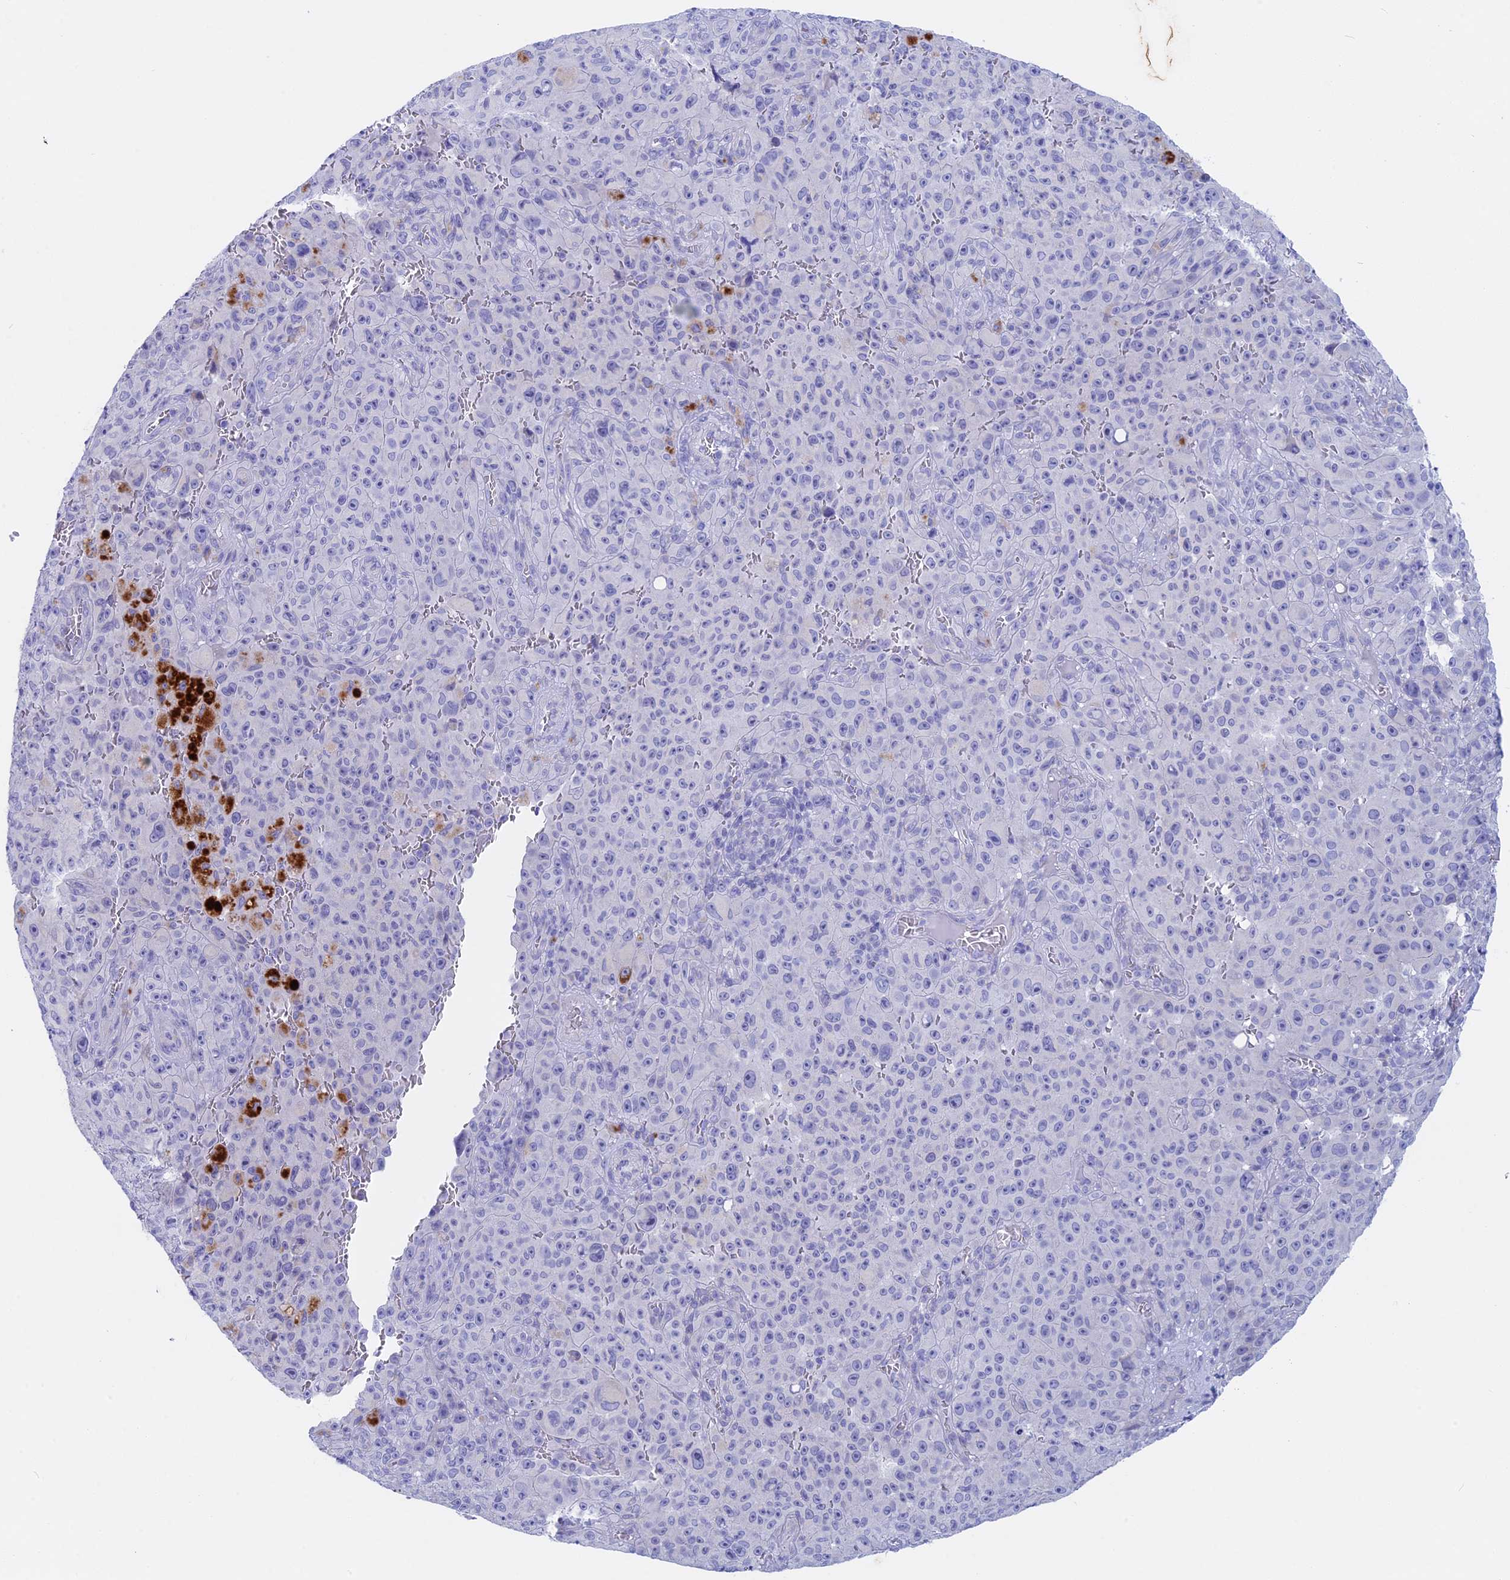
{"staining": {"intensity": "negative", "quantity": "none", "location": "none"}, "tissue": "melanoma", "cell_type": "Tumor cells", "image_type": "cancer", "snomed": [{"axis": "morphology", "description": "Malignant melanoma, NOS"}, {"axis": "topography", "description": "Skin"}], "caption": "Photomicrograph shows no significant protein expression in tumor cells of malignant melanoma.", "gene": "BTBD19", "patient": {"sex": "female", "age": 82}}